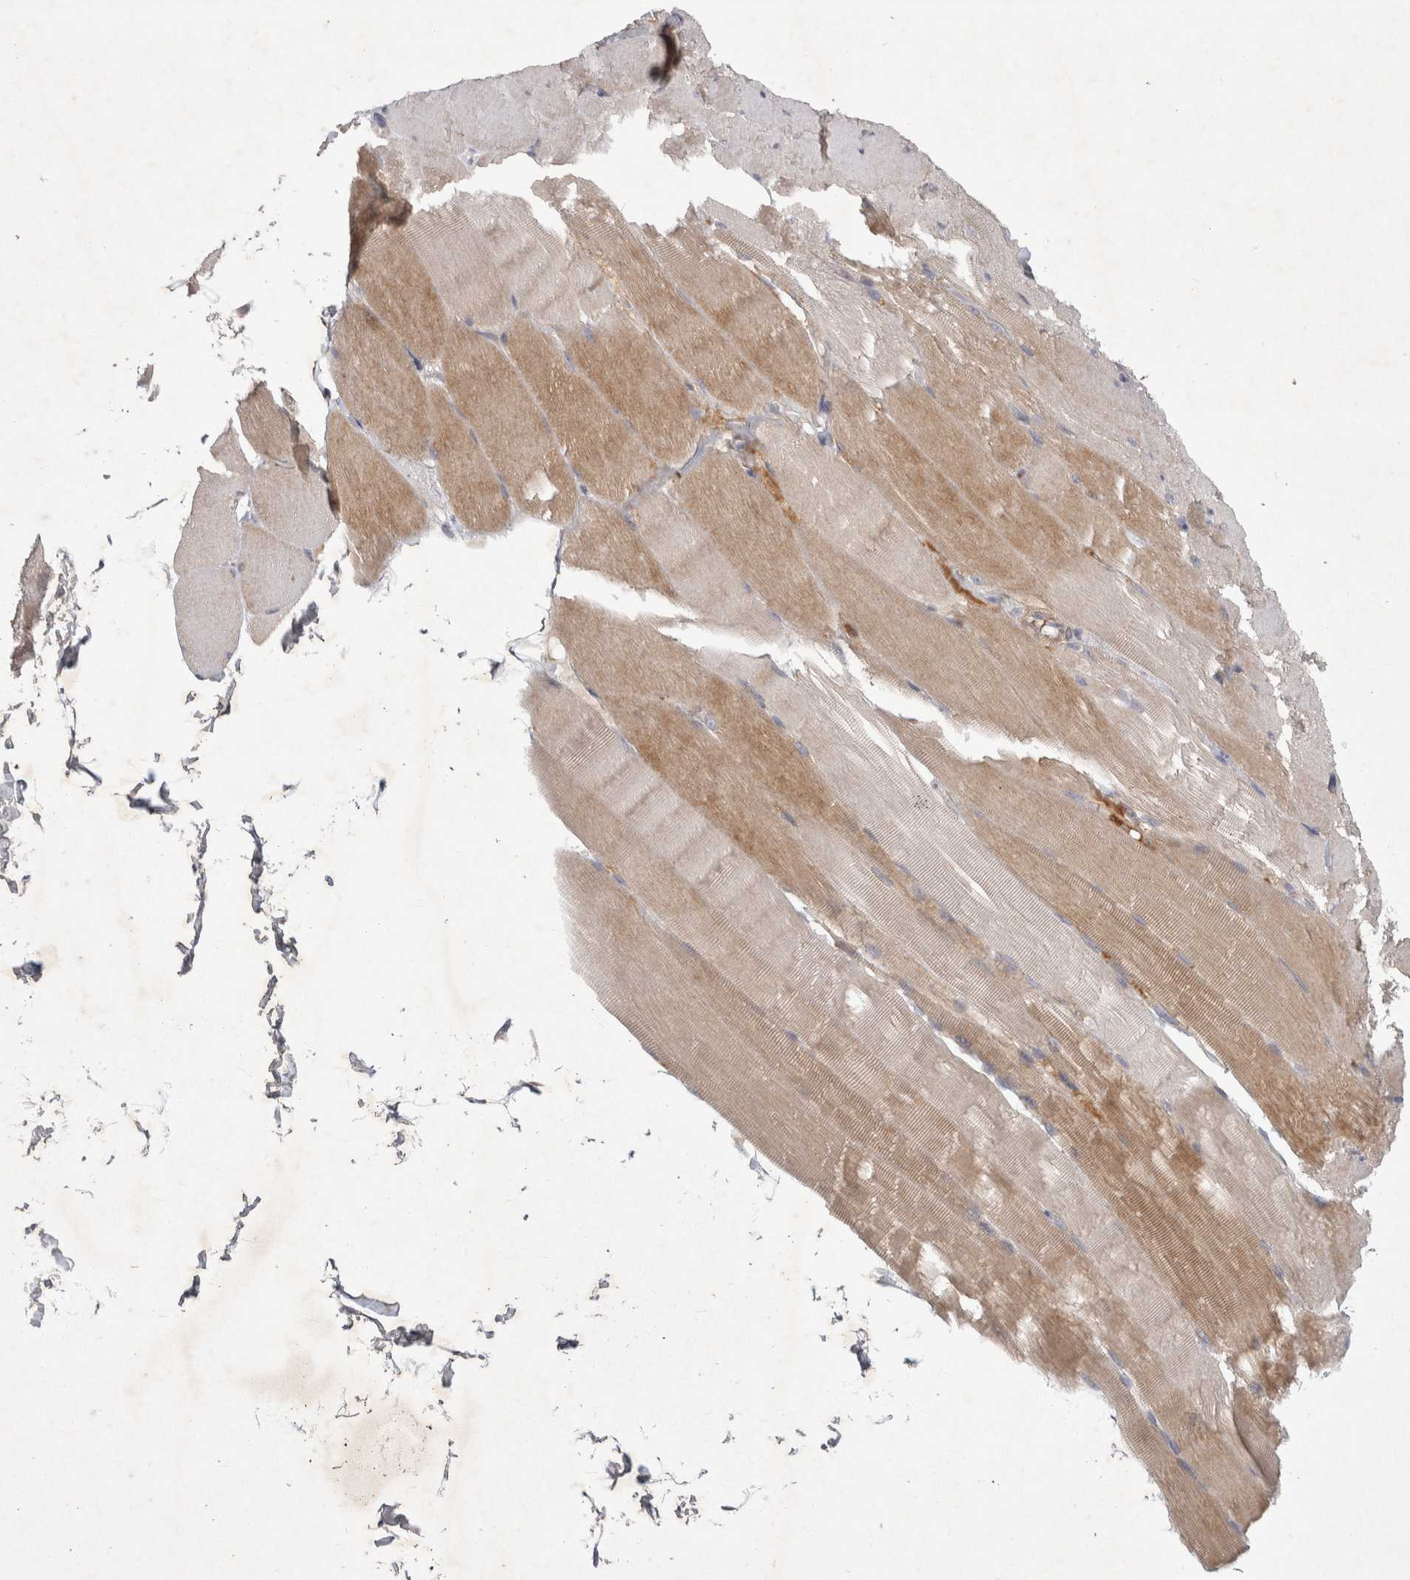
{"staining": {"intensity": "moderate", "quantity": "25%-75%", "location": "cytoplasmic/membranous"}, "tissue": "skeletal muscle", "cell_type": "Myocytes", "image_type": "normal", "snomed": [{"axis": "morphology", "description": "Normal tissue, NOS"}, {"axis": "topography", "description": "Skin"}, {"axis": "topography", "description": "Skeletal muscle"}], "caption": "Protein staining displays moderate cytoplasmic/membranous expression in approximately 25%-75% of myocytes in benign skeletal muscle. (IHC, brightfield microscopy, high magnification).", "gene": "BZW2", "patient": {"sex": "male", "age": 83}}